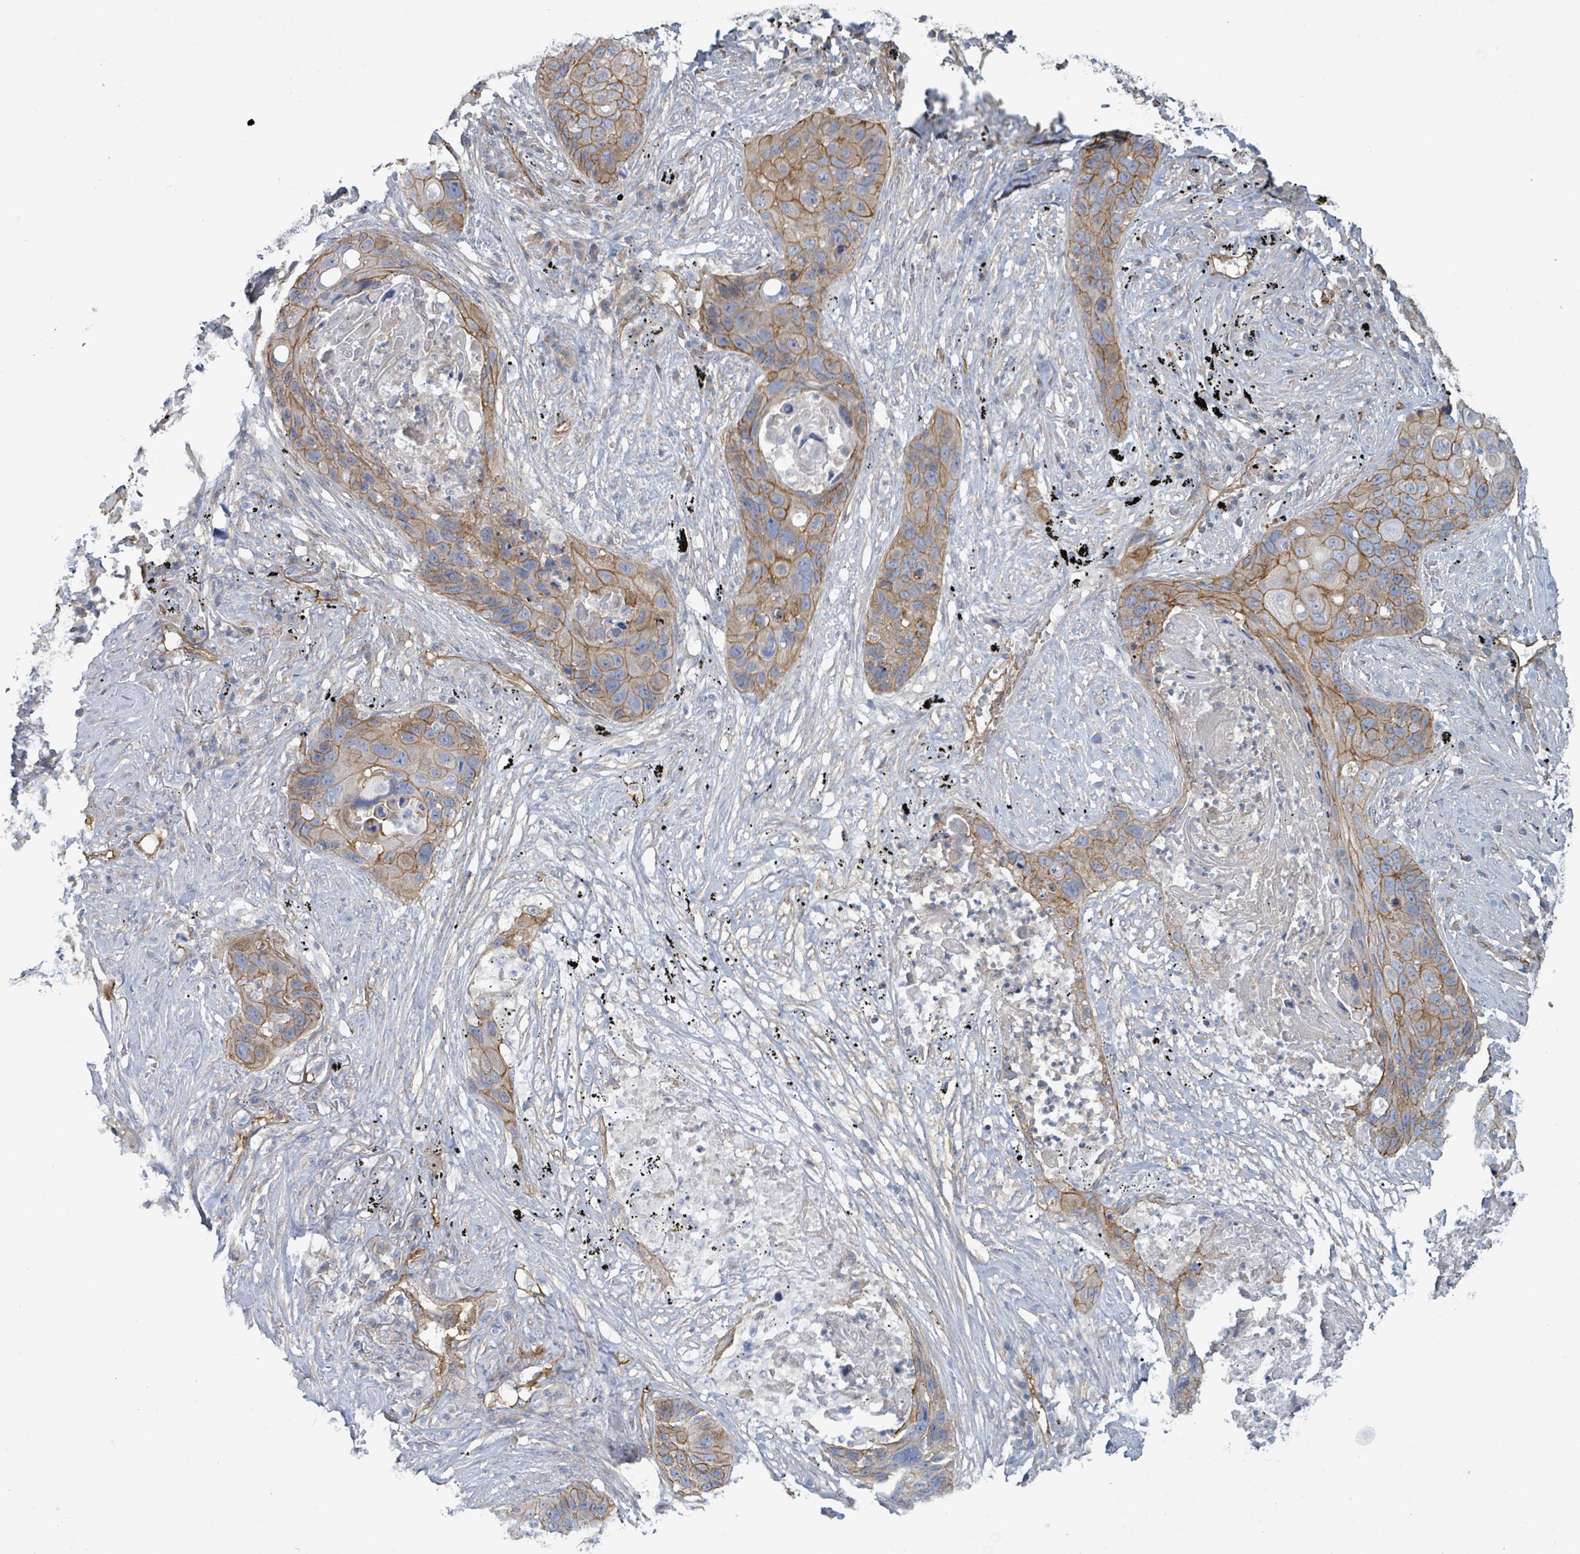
{"staining": {"intensity": "moderate", "quantity": "25%-75%", "location": "cytoplasmic/membranous"}, "tissue": "lung cancer", "cell_type": "Tumor cells", "image_type": "cancer", "snomed": [{"axis": "morphology", "description": "Squamous cell carcinoma, NOS"}, {"axis": "topography", "description": "Lung"}], "caption": "Protein analysis of lung cancer tissue shows moderate cytoplasmic/membranous positivity in approximately 25%-75% of tumor cells. The protein is stained brown, and the nuclei are stained in blue (DAB (3,3'-diaminobenzidine) IHC with brightfield microscopy, high magnification).", "gene": "LDOC1", "patient": {"sex": "female", "age": 63}}